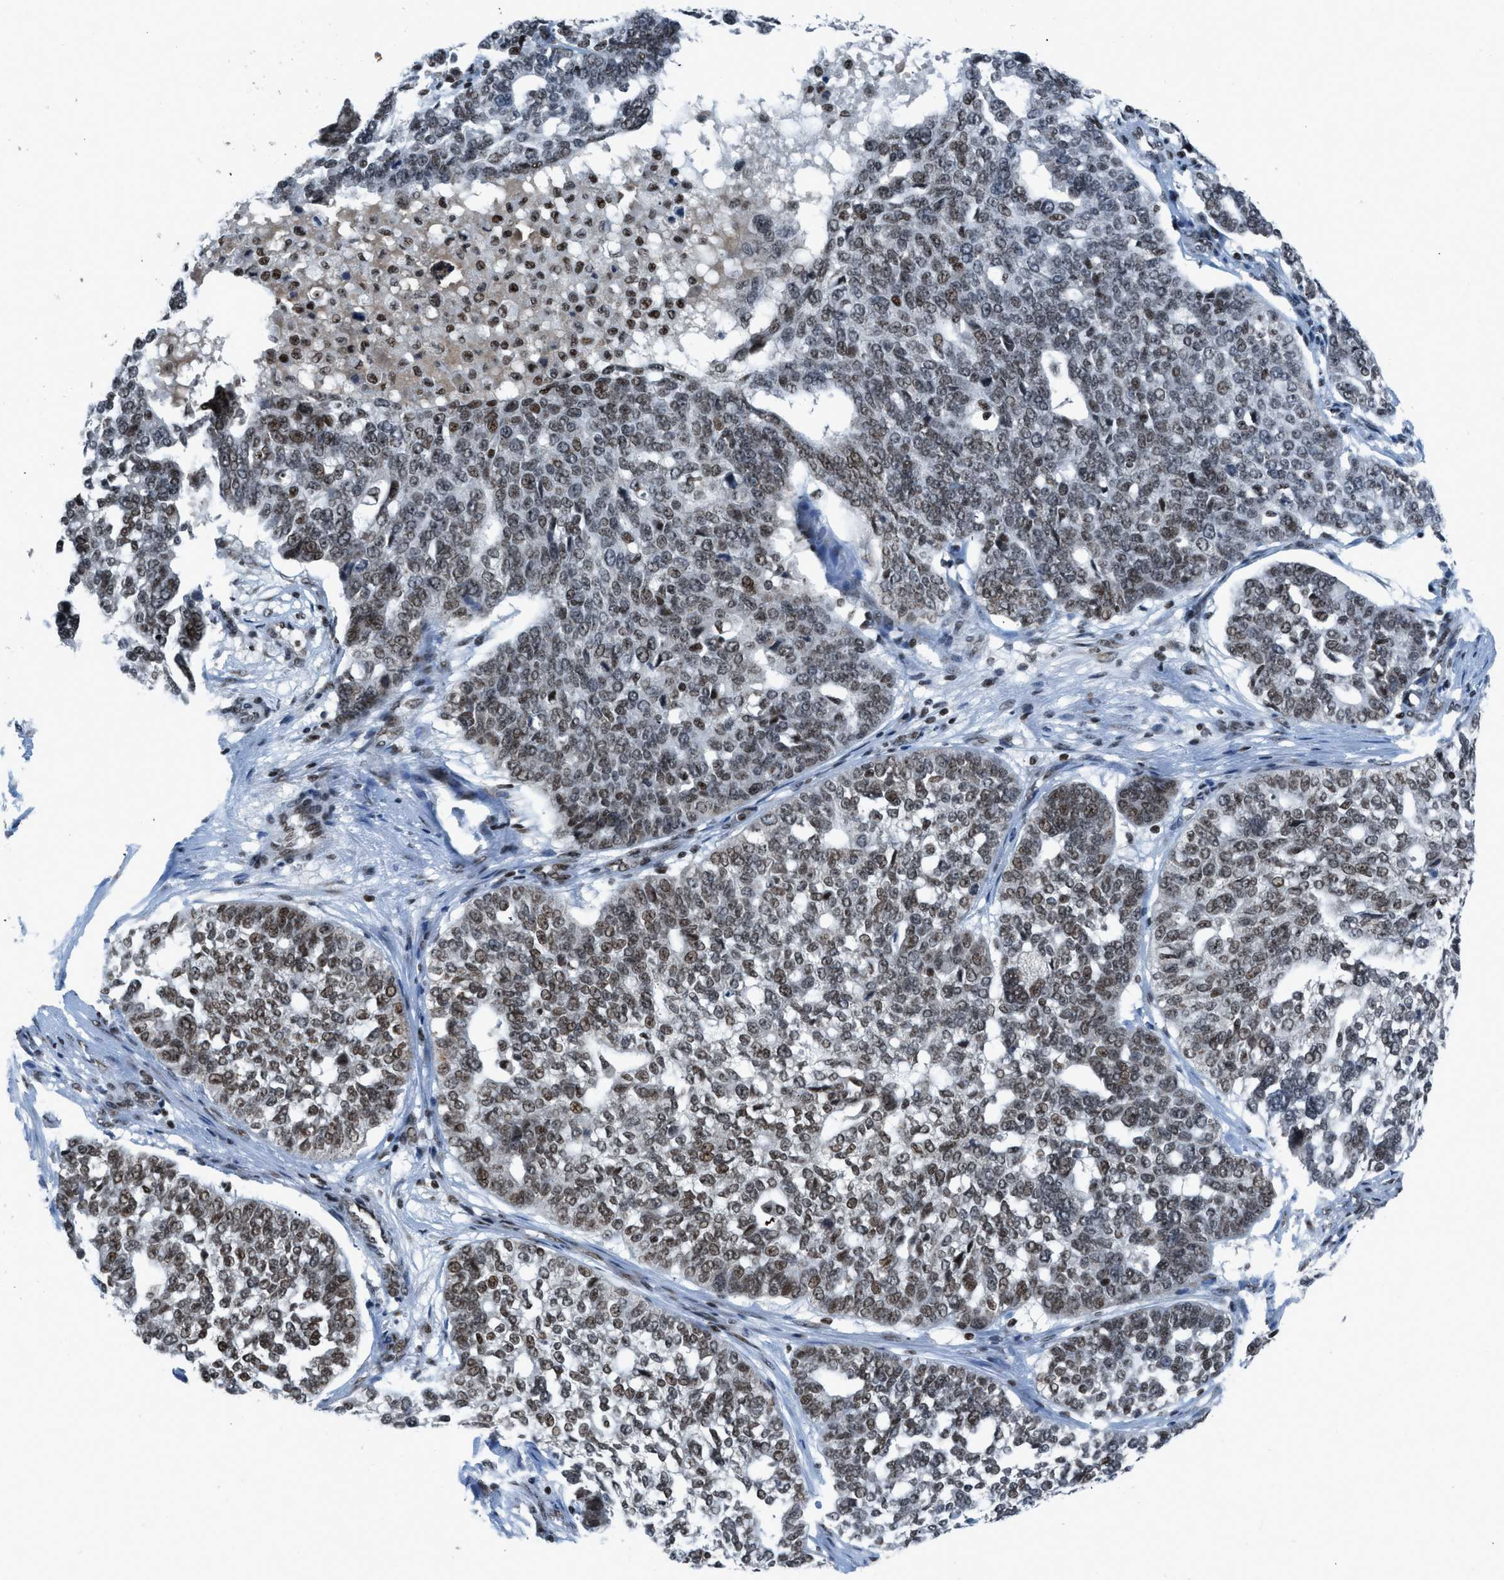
{"staining": {"intensity": "moderate", "quantity": ">75%", "location": "nuclear"}, "tissue": "ovarian cancer", "cell_type": "Tumor cells", "image_type": "cancer", "snomed": [{"axis": "morphology", "description": "Cystadenocarcinoma, serous, NOS"}, {"axis": "topography", "description": "Ovary"}], "caption": "An immunohistochemistry (IHC) image of neoplastic tissue is shown. Protein staining in brown shows moderate nuclear positivity in ovarian cancer (serous cystadenocarcinoma) within tumor cells.", "gene": "RAD51B", "patient": {"sex": "female", "age": 59}}